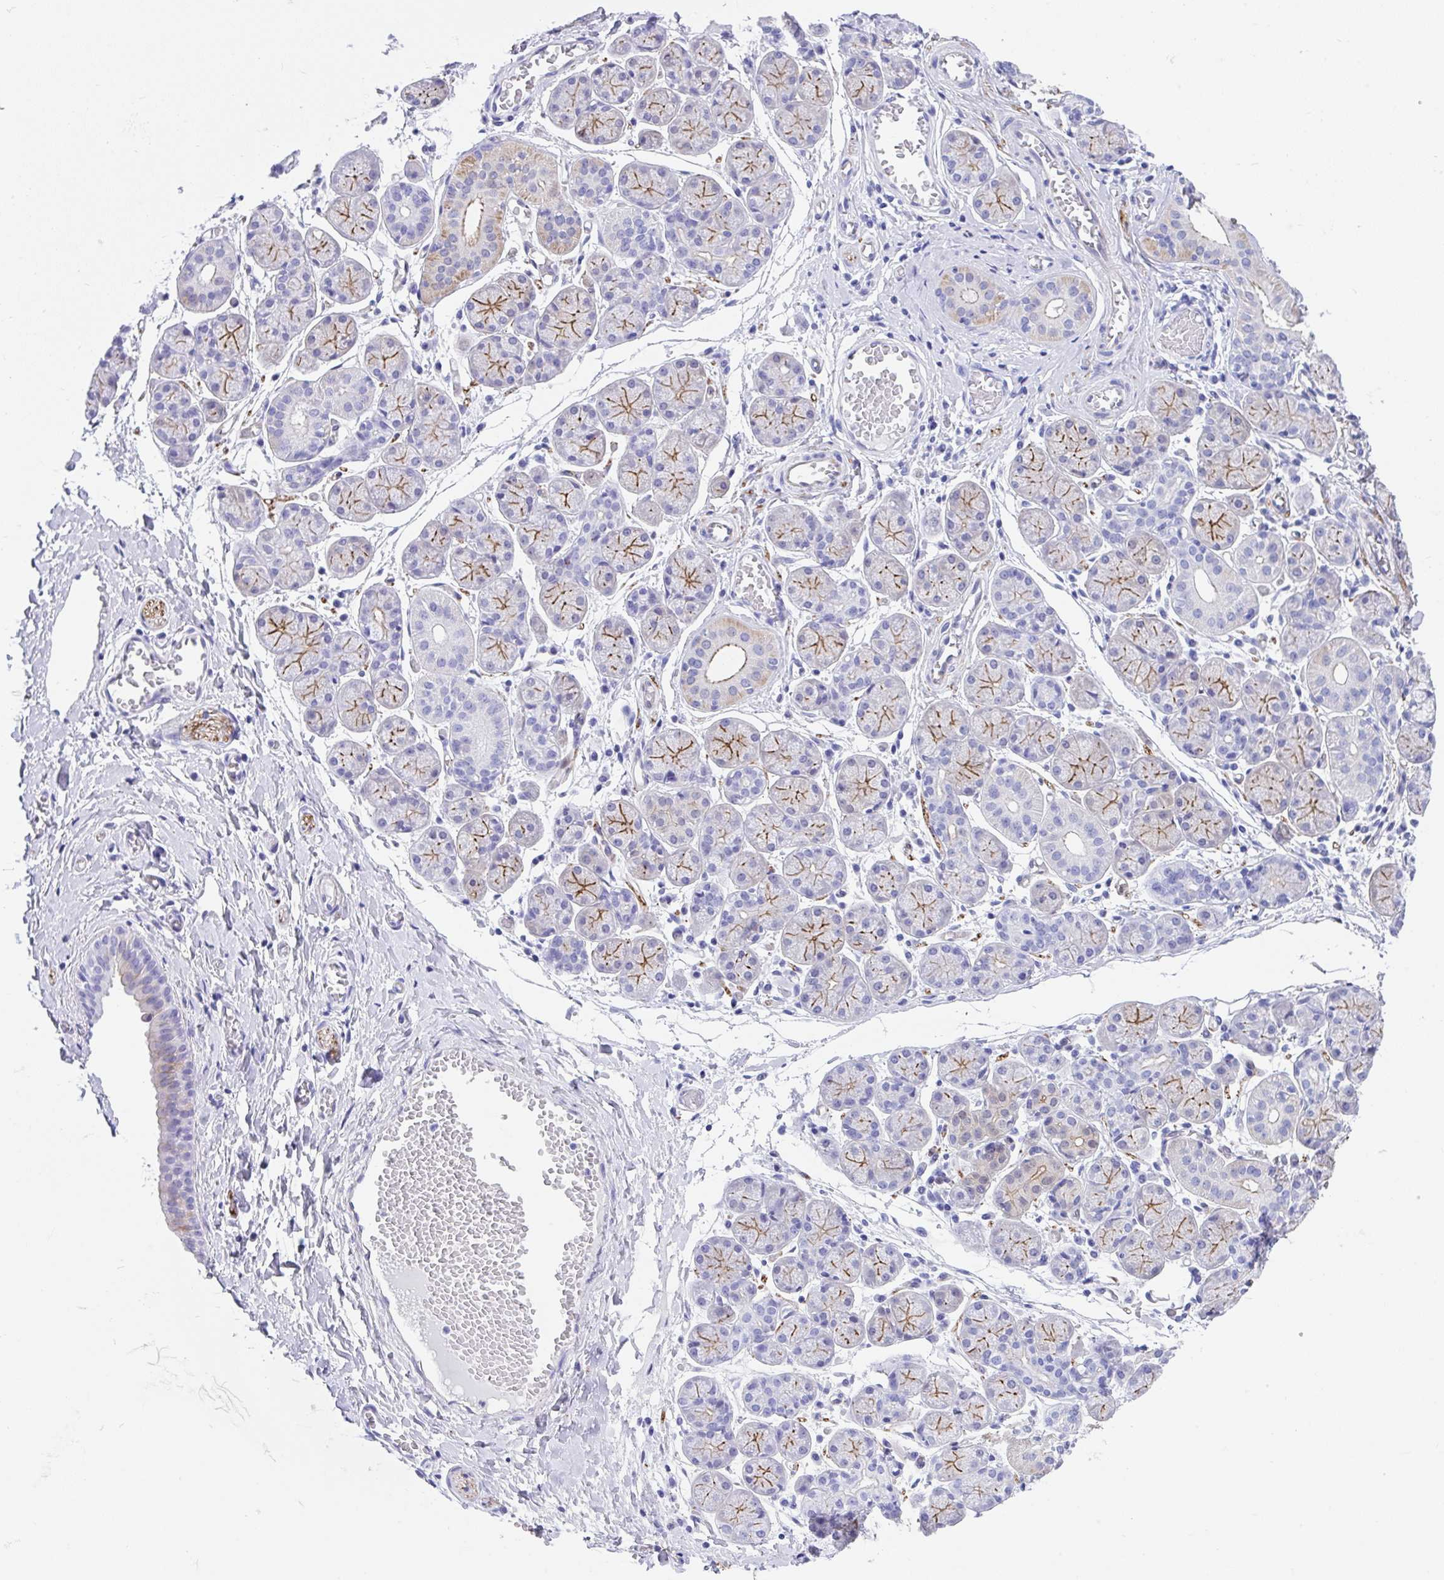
{"staining": {"intensity": "moderate", "quantity": "25%-75%", "location": "cytoplasmic/membranous"}, "tissue": "salivary gland", "cell_type": "Glandular cells", "image_type": "normal", "snomed": [{"axis": "morphology", "description": "Normal tissue, NOS"}, {"axis": "topography", "description": "Salivary gland"}], "caption": "Protein analysis of unremarkable salivary gland exhibits moderate cytoplasmic/membranous staining in approximately 25%-75% of glandular cells. (Stains: DAB in brown, nuclei in blue, Microscopy: brightfield microscopy at high magnification).", "gene": "FAM107A", "patient": {"sex": "female", "age": 24}}